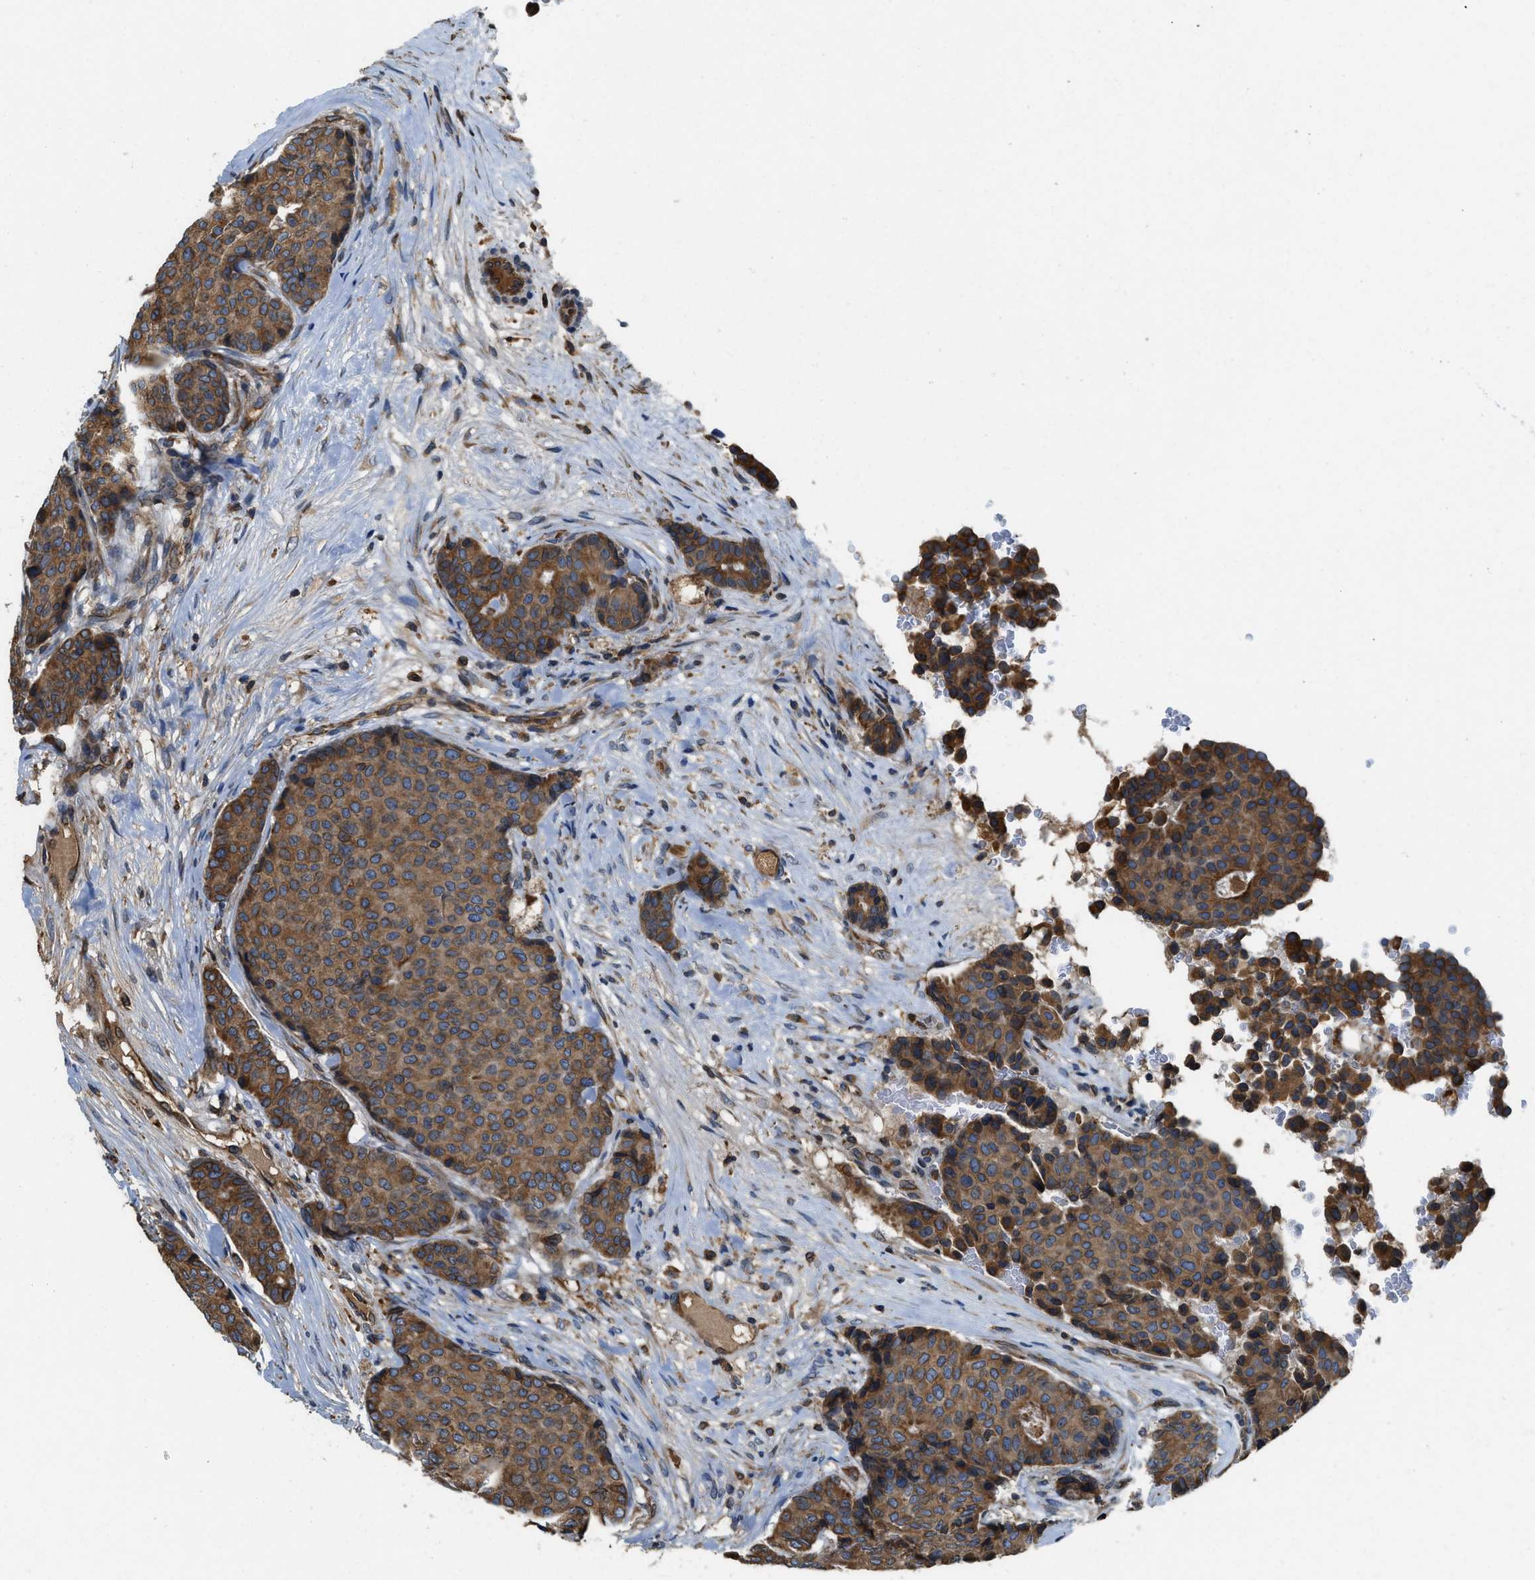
{"staining": {"intensity": "strong", "quantity": ">75%", "location": "cytoplasmic/membranous"}, "tissue": "breast cancer", "cell_type": "Tumor cells", "image_type": "cancer", "snomed": [{"axis": "morphology", "description": "Duct carcinoma"}, {"axis": "topography", "description": "Breast"}], "caption": "Brown immunohistochemical staining in breast cancer reveals strong cytoplasmic/membranous positivity in about >75% of tumor cells.", "gene": "BCAP31", "patient": {"sex": "female", "age": 75}}